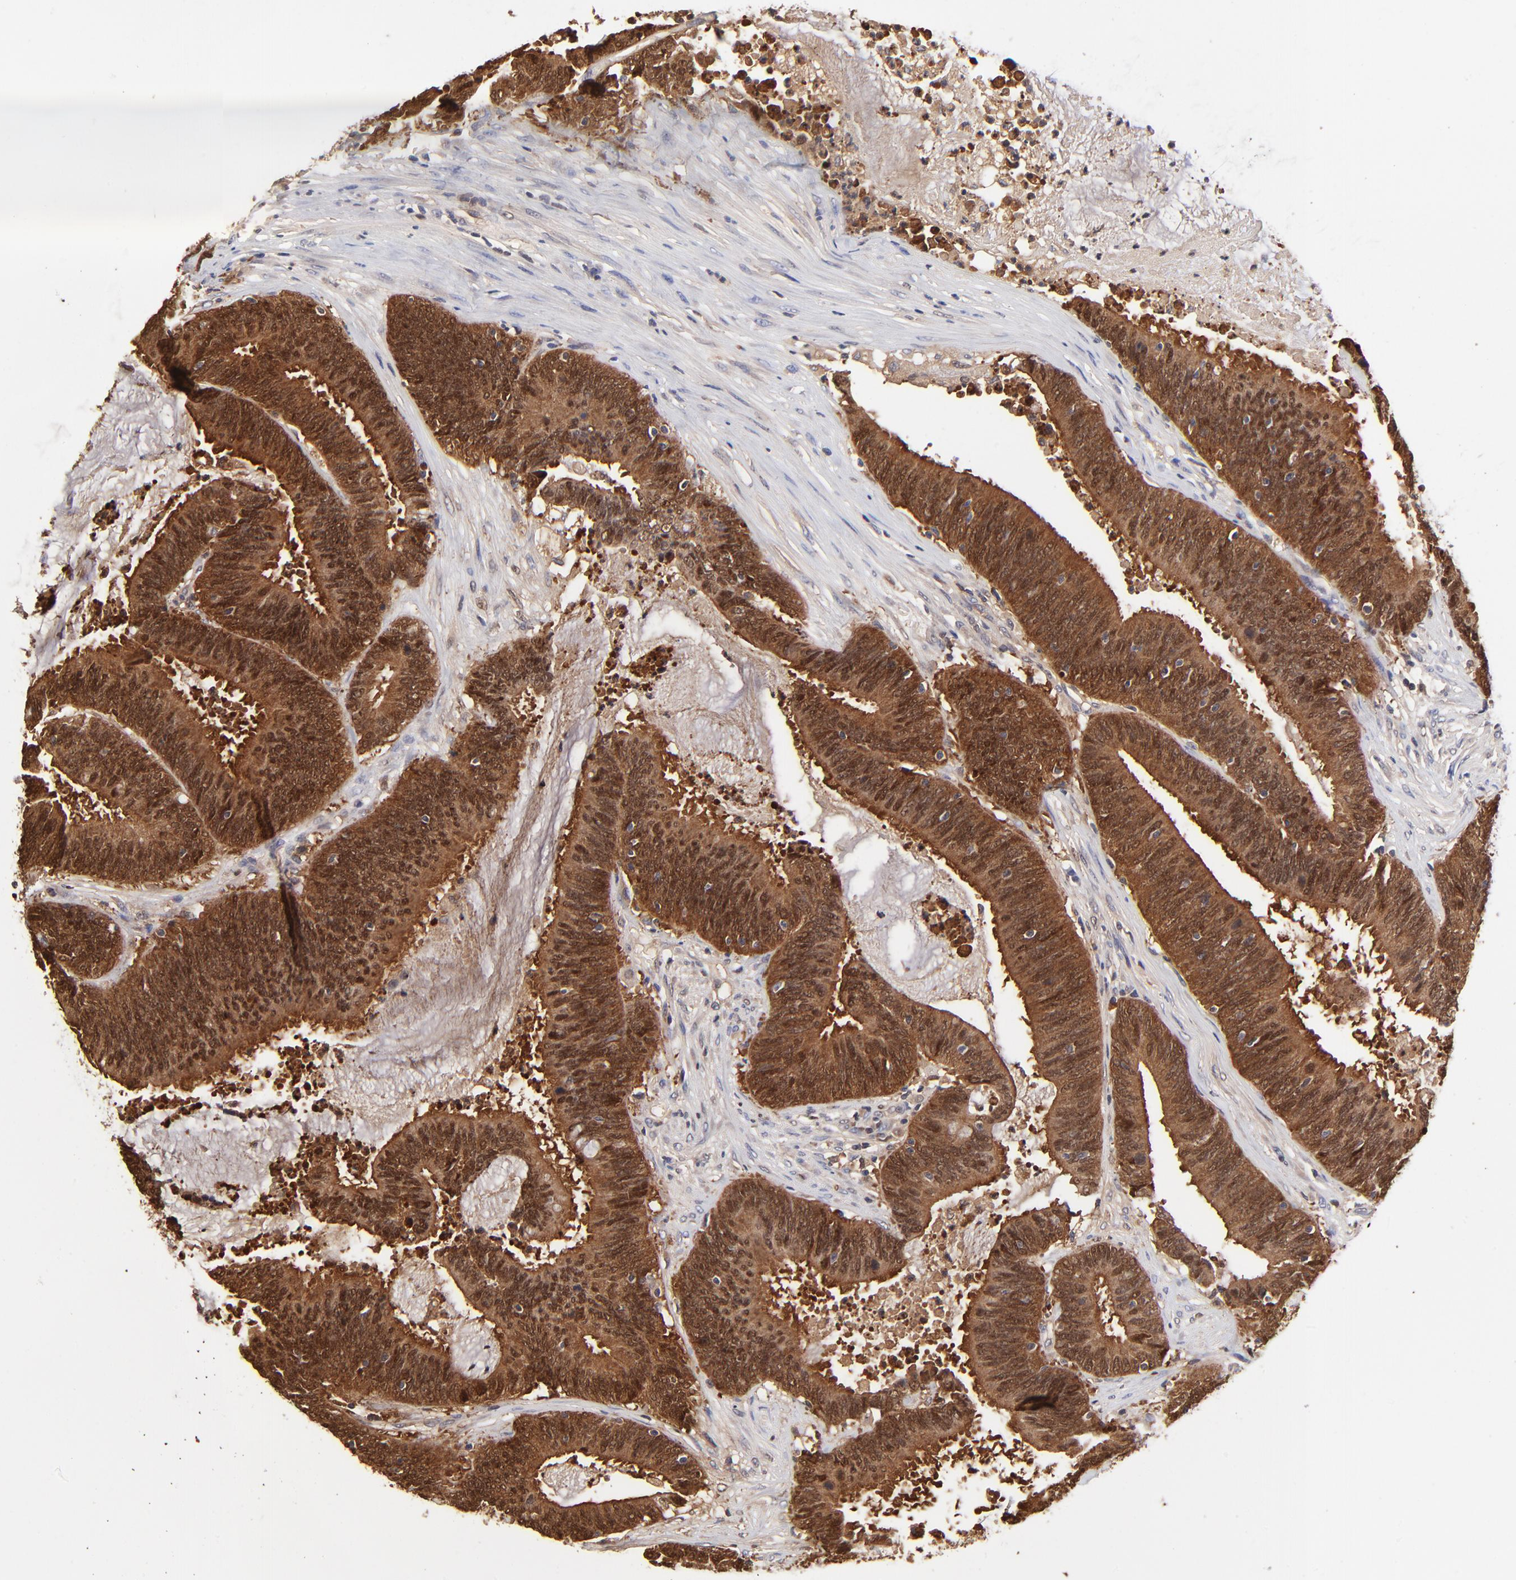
{"staining": {"intensity": "moderate", "quantity": ">75%", "location": "cytoplasmic/membranous,nuclear"}, "tissue": "colorectal cancer", "cell_type": "Tumor cells", "image_type": "cancer", "snomed": [{"axis": "morphology", "description": "Adenocarcinoma, NOS"}, {"axis": "topography", "description": "Rectum"}], "caption": "Tumor cells demonstrate medium levels of moderate cytoplasmic/membranous and nuclear positivity in approximately >75% of cells in adenocarcinoma (colorectal).", "gene": "DCTPP1", "patient": {"sex": "female", "age": 66}}